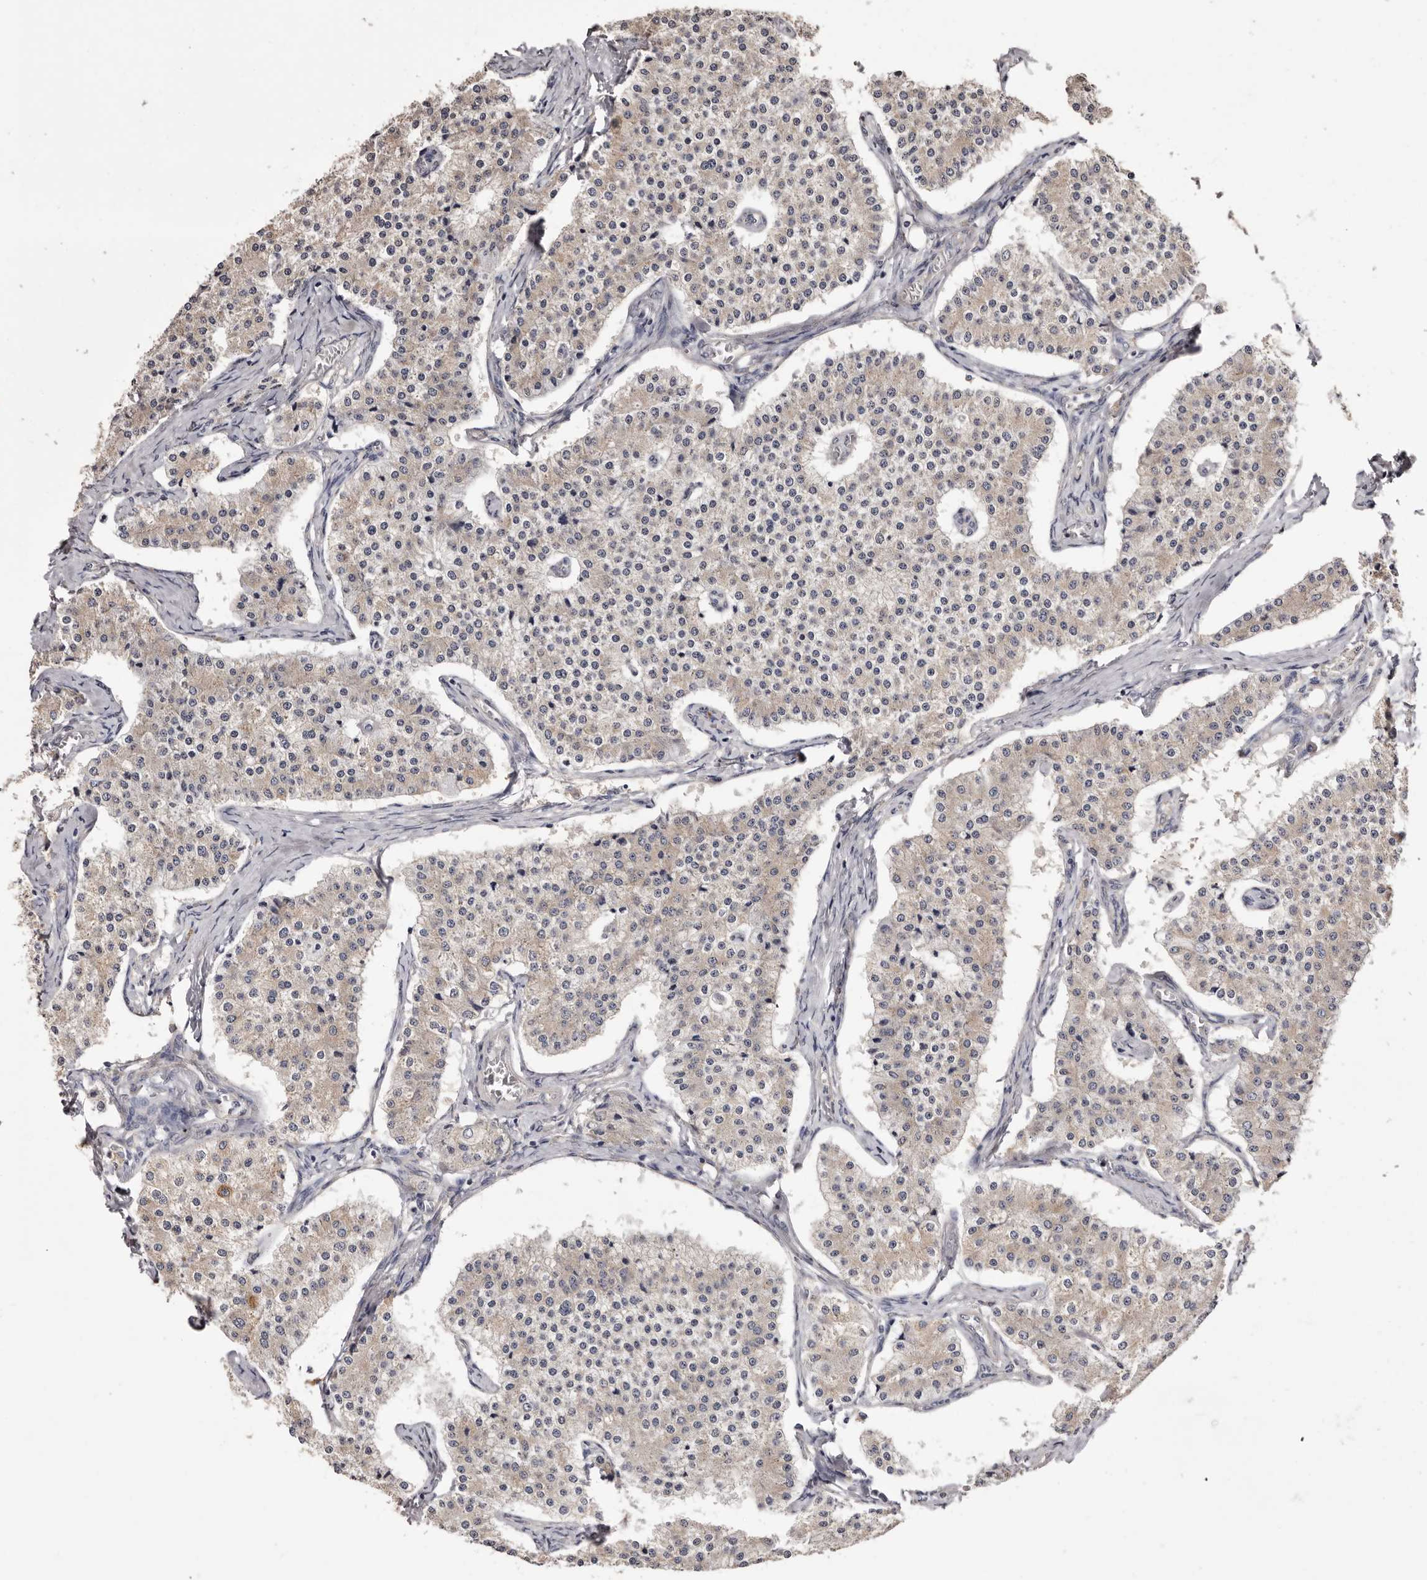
{"staining": {"intensity": "weak", "quantity": "25%-75%", "location": "cytoplasmic/membranous"}, "tissue": "carcinoid", "cell_type": "Tumor cells", "image_type": "cancer", "snomed": [{"axis": "morphology", "description": "Carcinoid, malignant, NOS"}, {"axis": "topography", "description": "Colon"}], "caption": "This is a photomicrograph of IHC staining of carcinoid, which shows weak expression in the cytoplasmic/membranous of tumor cells.", "gene": "ETNK1", "patient": {"sex": "female", "age": 52}}